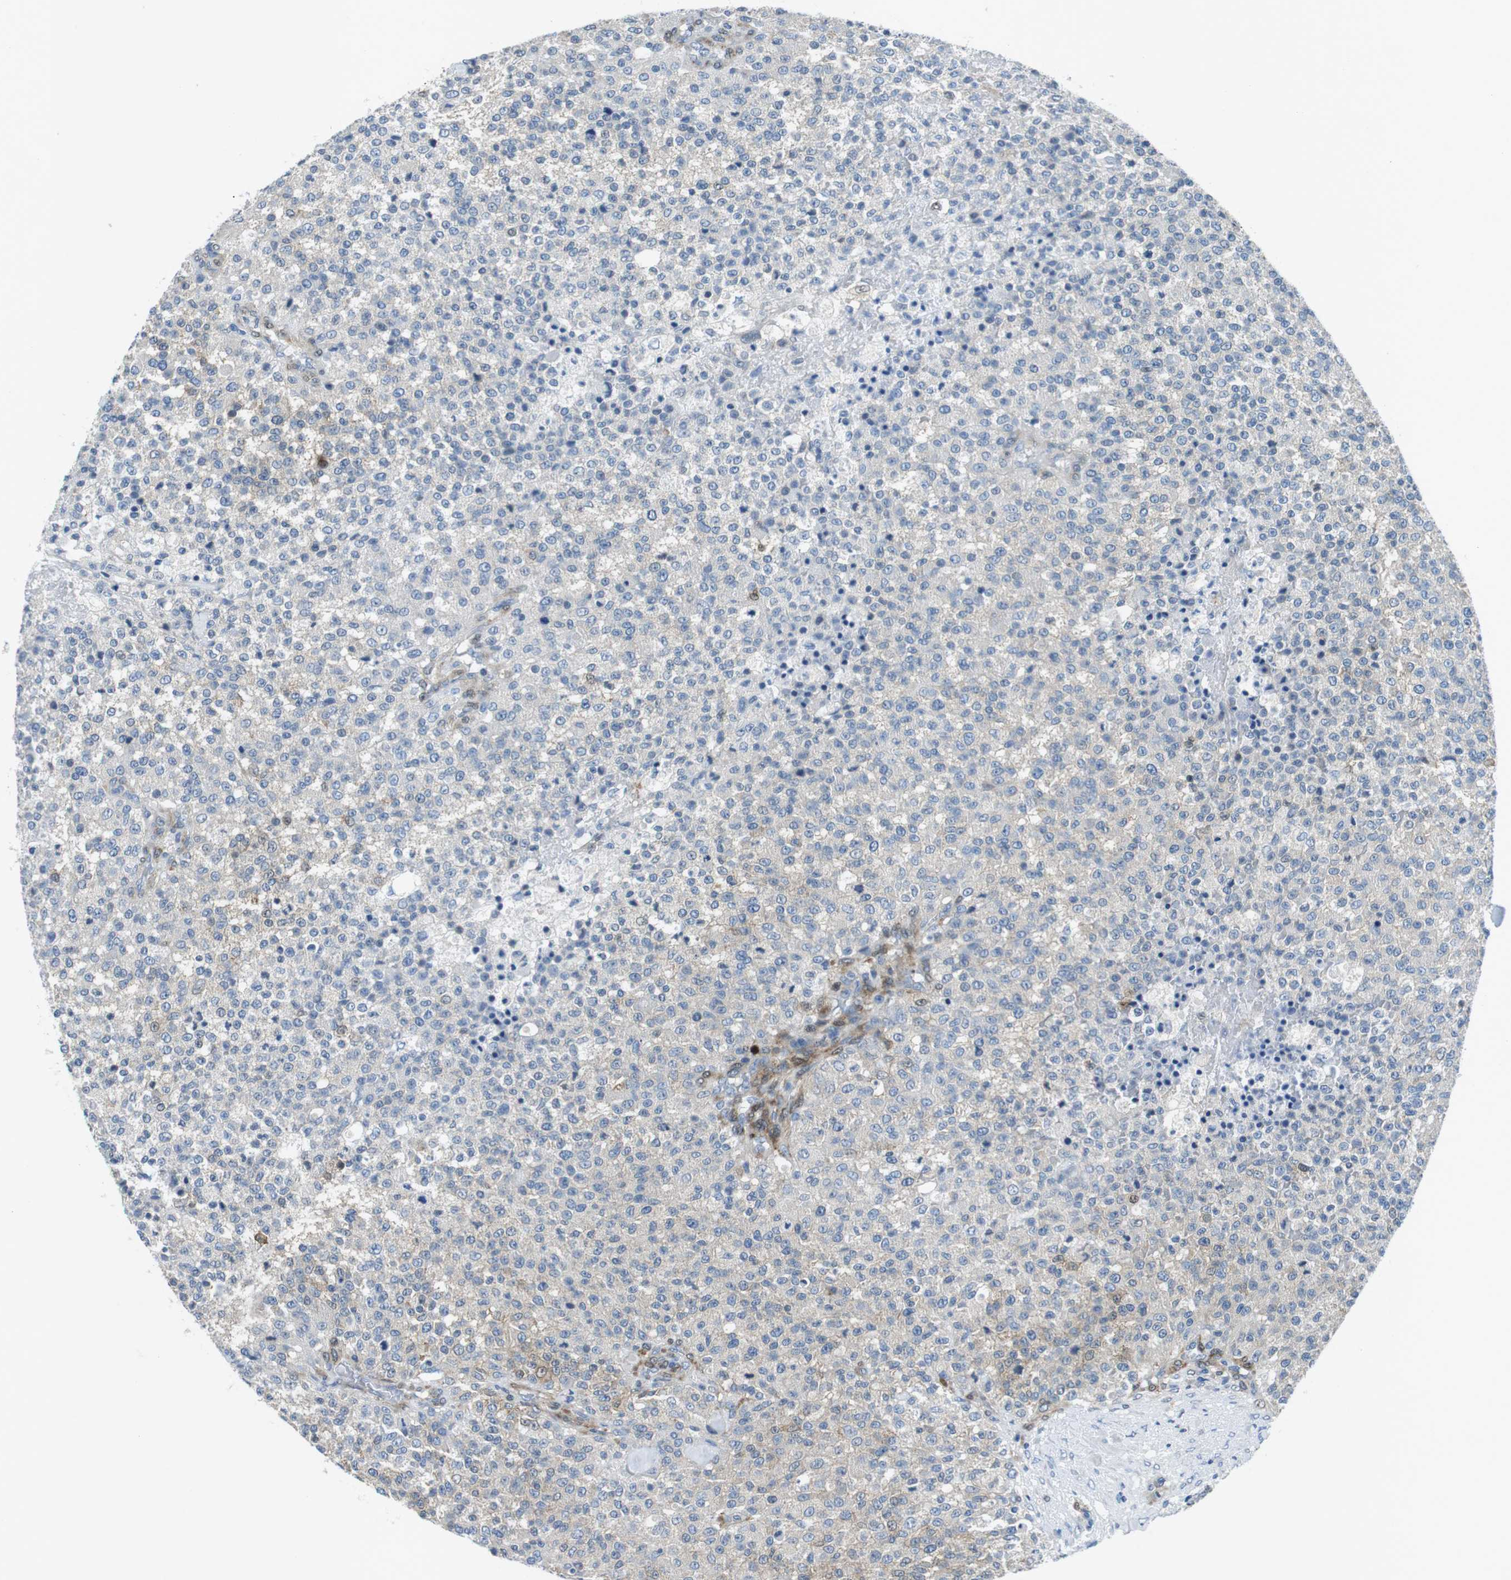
{"staining": {"intensity": "negative", "quantity": "none", "location": "none"}, "tissue": "testis cancer", "cell_type": "Tumor cells", "image_type": "cancer", "snomed": [{"axis": "morphology", "description": "Seminoma, NOS"}, {"axis": "topography", "description": "Testis"}], "caption": "Testis cancer (seminoma) stained for a protein using IHC exhibits no staining tumor cells.", "gene": "PHLDA1", "patient": {"sex": "male", "age": 59}}